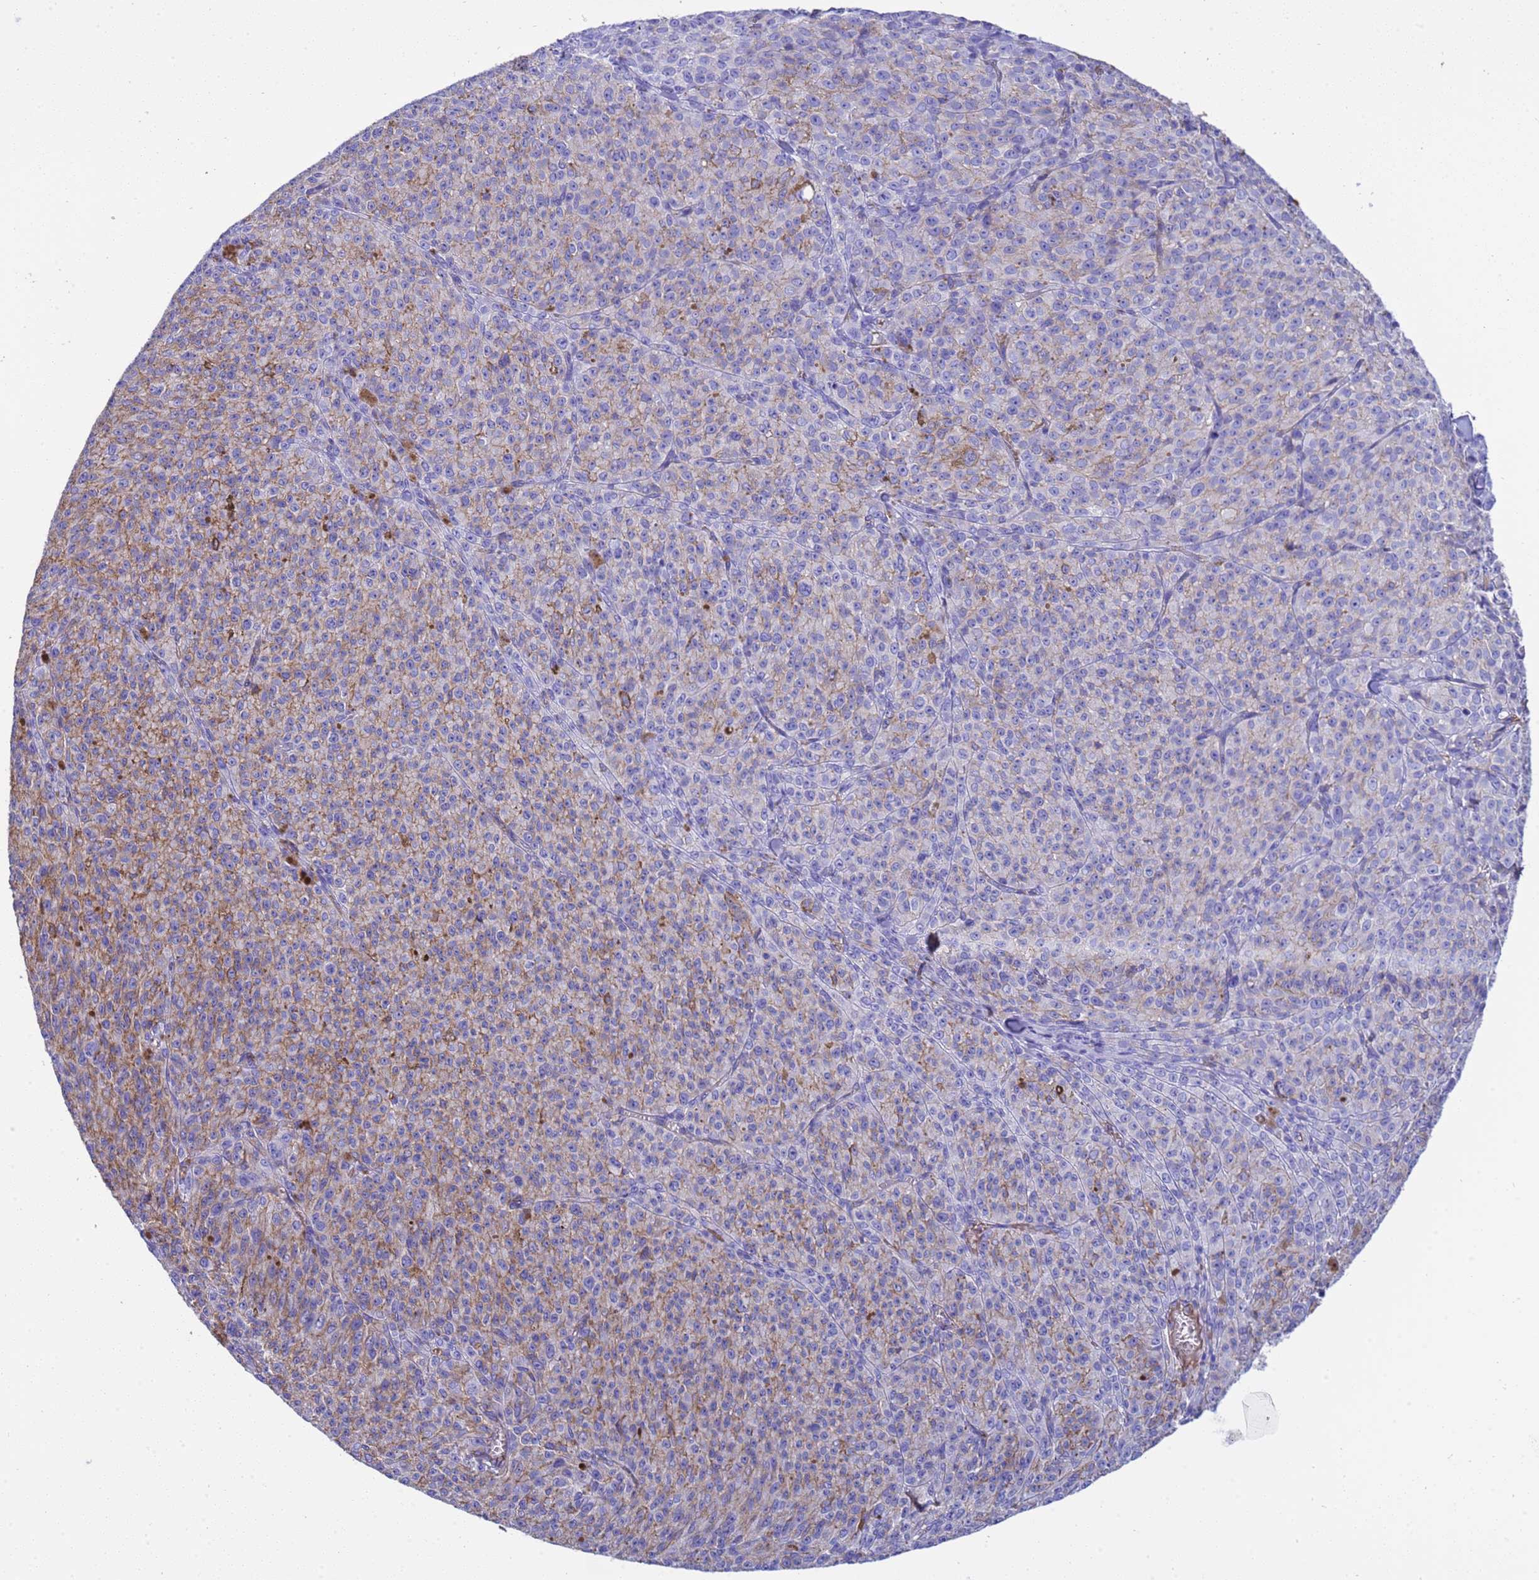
{"staining": {"intensity": "weak", "quantity": "<25%", "location": "cytoplasmic/membranous"}, "tissue": "melanoma", "cell_type": "Tumor cells", "image_type": "cancer", "snomed": [{"axis": "morphology", "description": "Malignant melanoma, NOS"}, {"axis": "topography", "description": "Skin"}], "caption": "Immunohistochemistry (IHC) micrograph of neoplastic tissue: melanoma stained with DAB reveals no significant protein staining in tumor cells. (DAB IHC visualized using brightfield microscopy, high magnification).", "gene": "H1-7", "patient": {"sex": "female", "age": 52}}